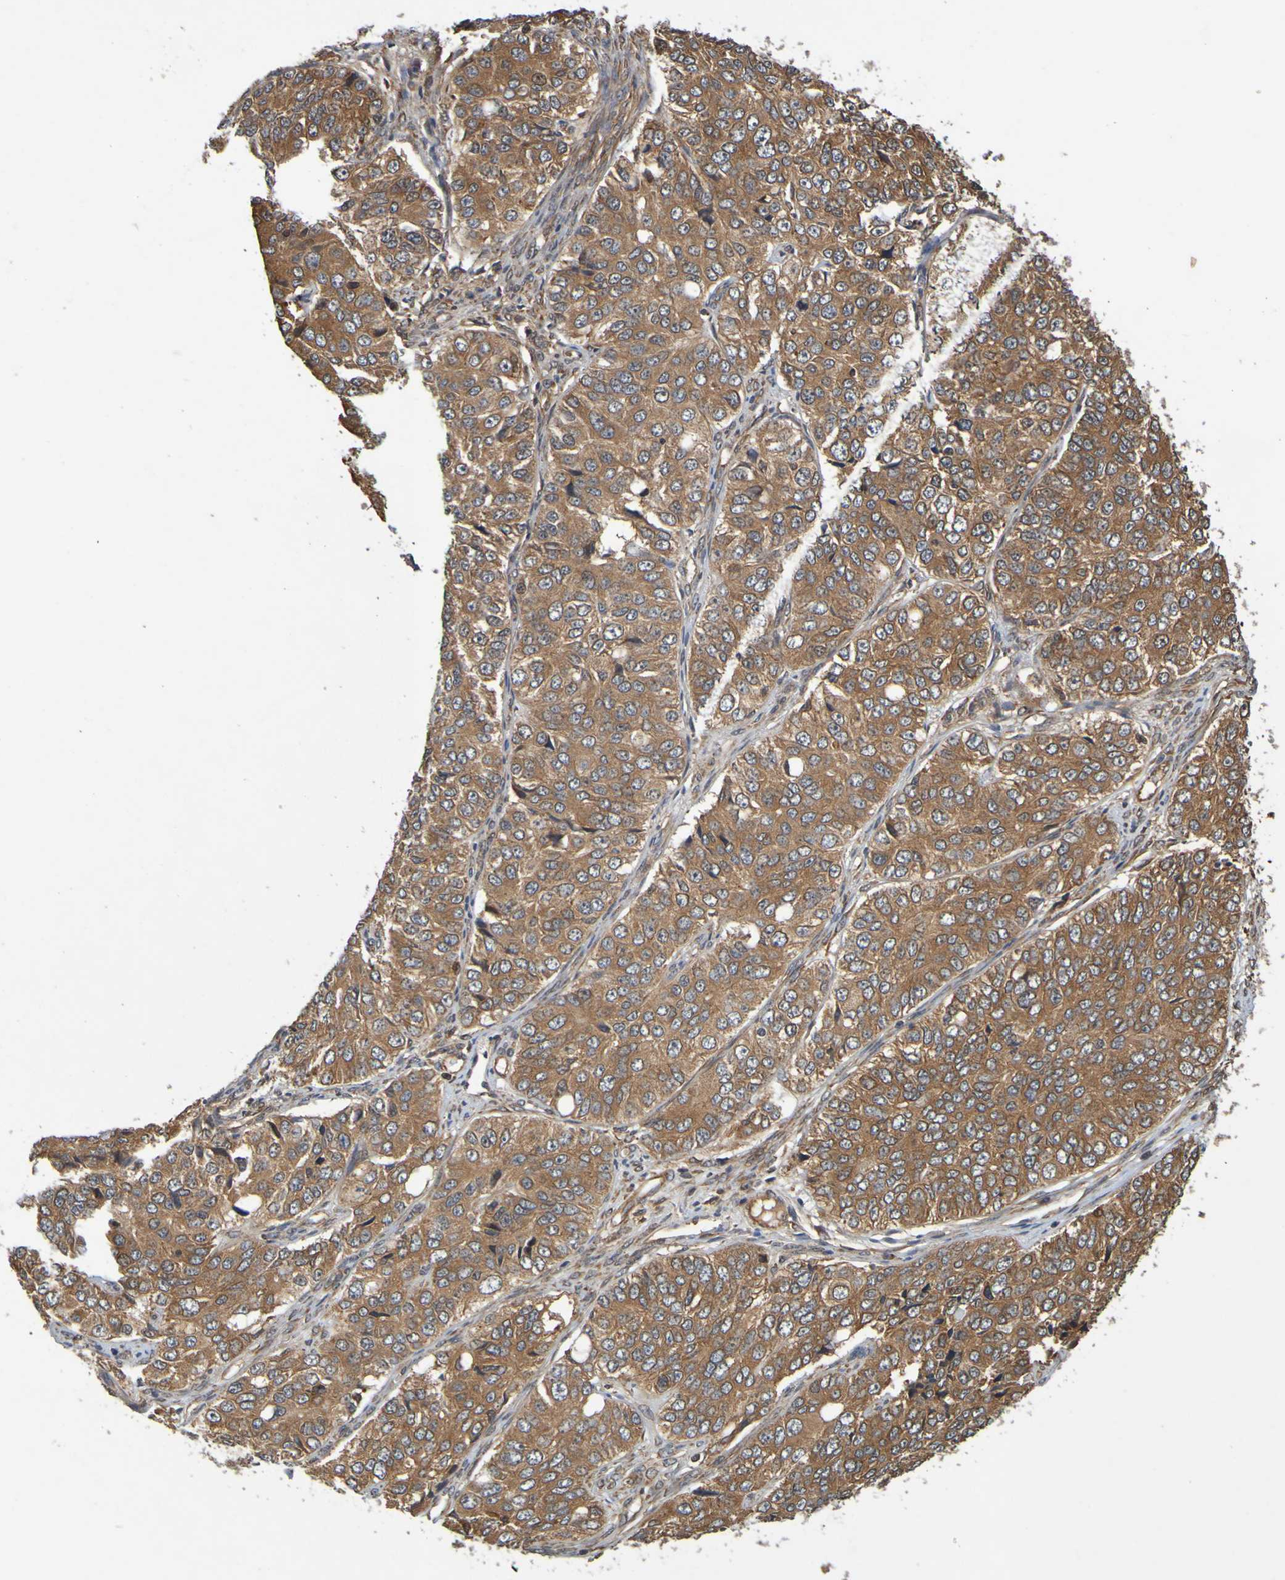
{"staining": {"intensity": "moderate", "quantity": ">75%", "location": "cytoplasmic/membranous"}, "tissue": "ovarian cancer", "cell_type": "Tumor cells", "image_type": "cancer", "snomed": [{"axis": "morphology", "description": "Carcinoma, endometroid"}, {"axis": "topography", "description": "Ovary"}], "caption": "Human ovarian cancer stained with a brown dye displays moderate cytoplasmic/membranous positive positivity in about >75% of tumor cells.", "gene": "OCRL", "patient": {"sex": "female", "age": 51}}